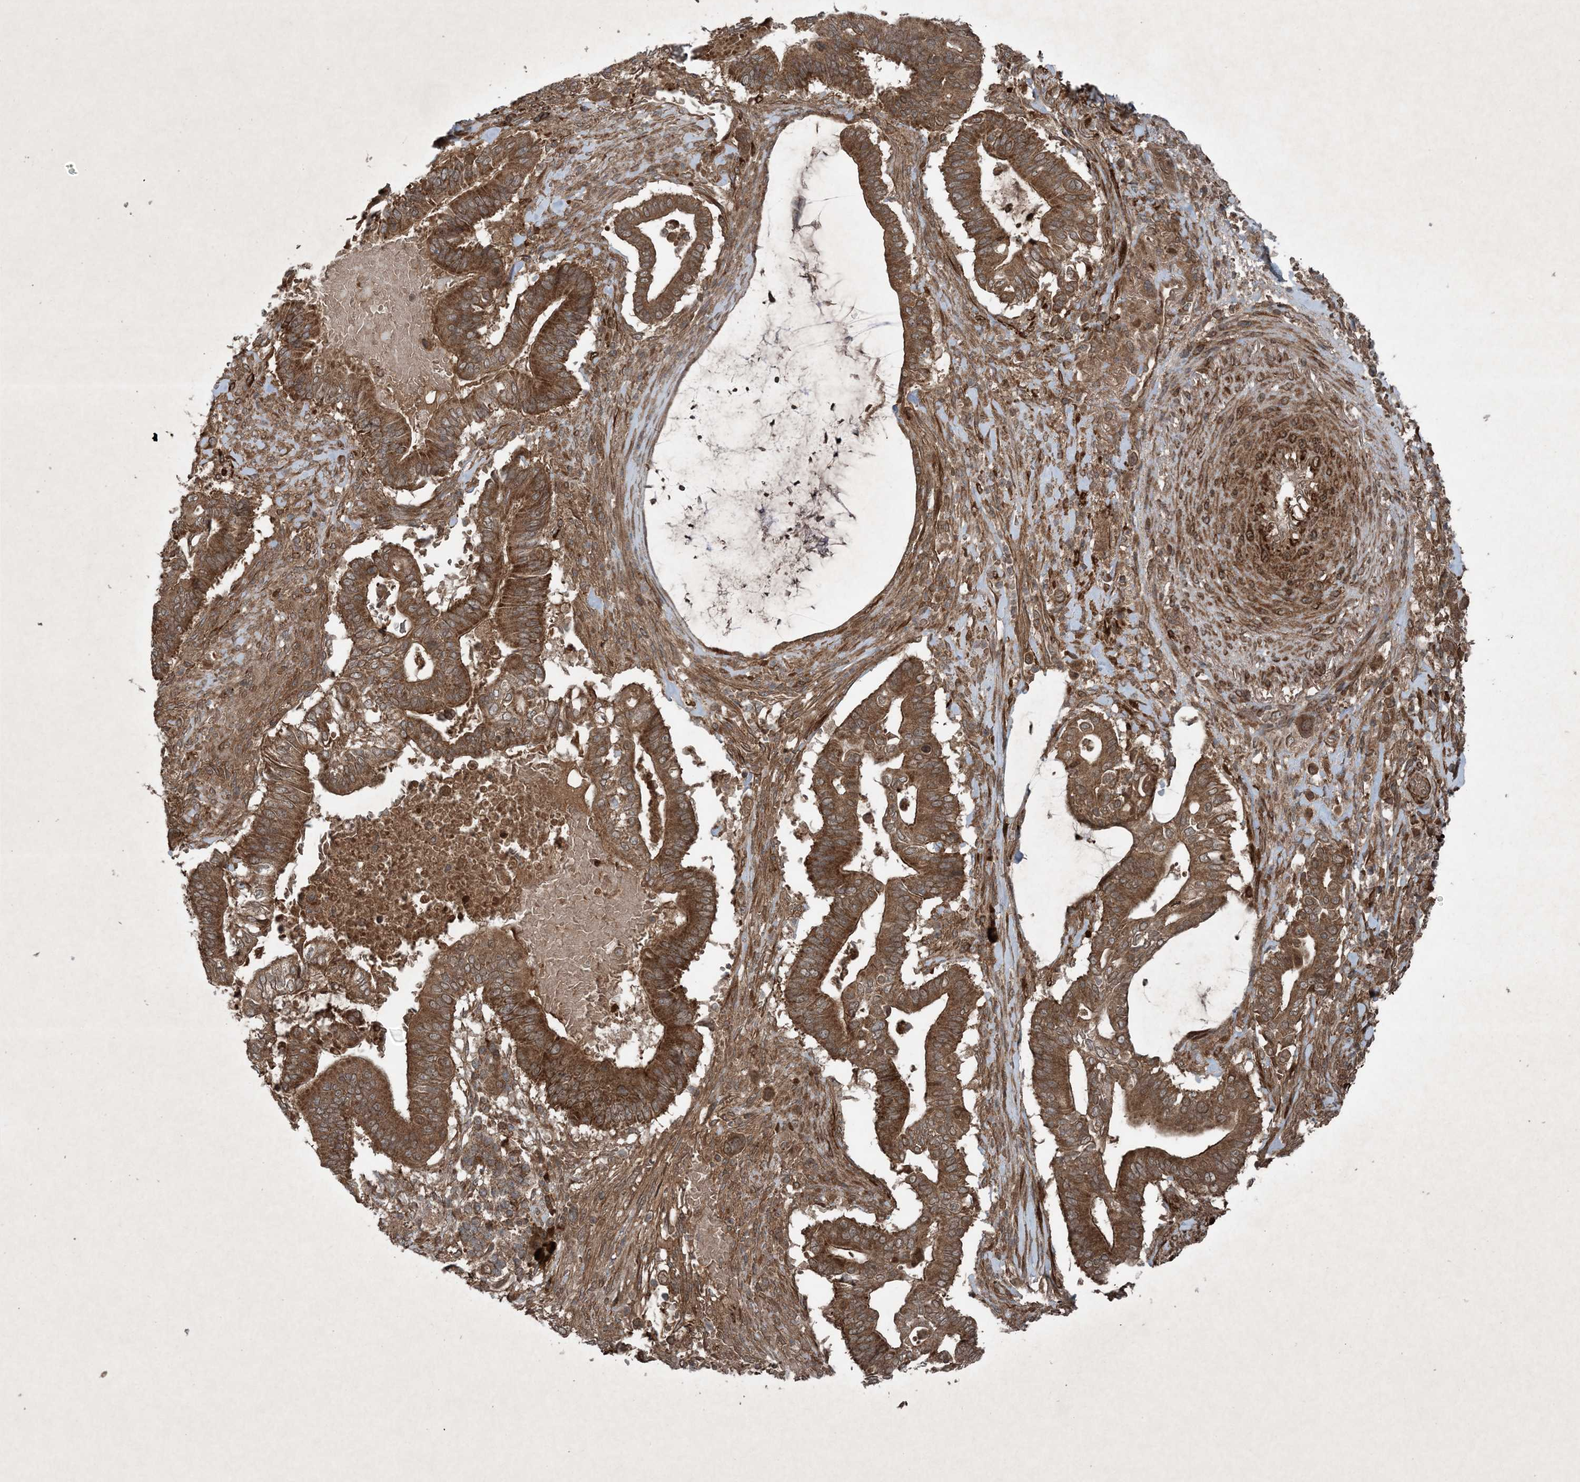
{"staining": {"intensity": "strong", "quantity": ">75%", "location": "cytoplasmic/membranous"}, "tissue": "pancreatic cancer", "cell_type": "Tumor cells", "image_type": "cancer", "snomed": [{"axis": "morphology", "description": "Adenocarcinoma, NOS"}, {"axis": "topography", "description": "Pancreas"}], "caption": "Strong cytoplasmic/membranous positivity is seen in about >75% of tumor cells in pancreatic cancer.", "gene": "GNG5", "patient": {"sex": "male", "age": 68}}